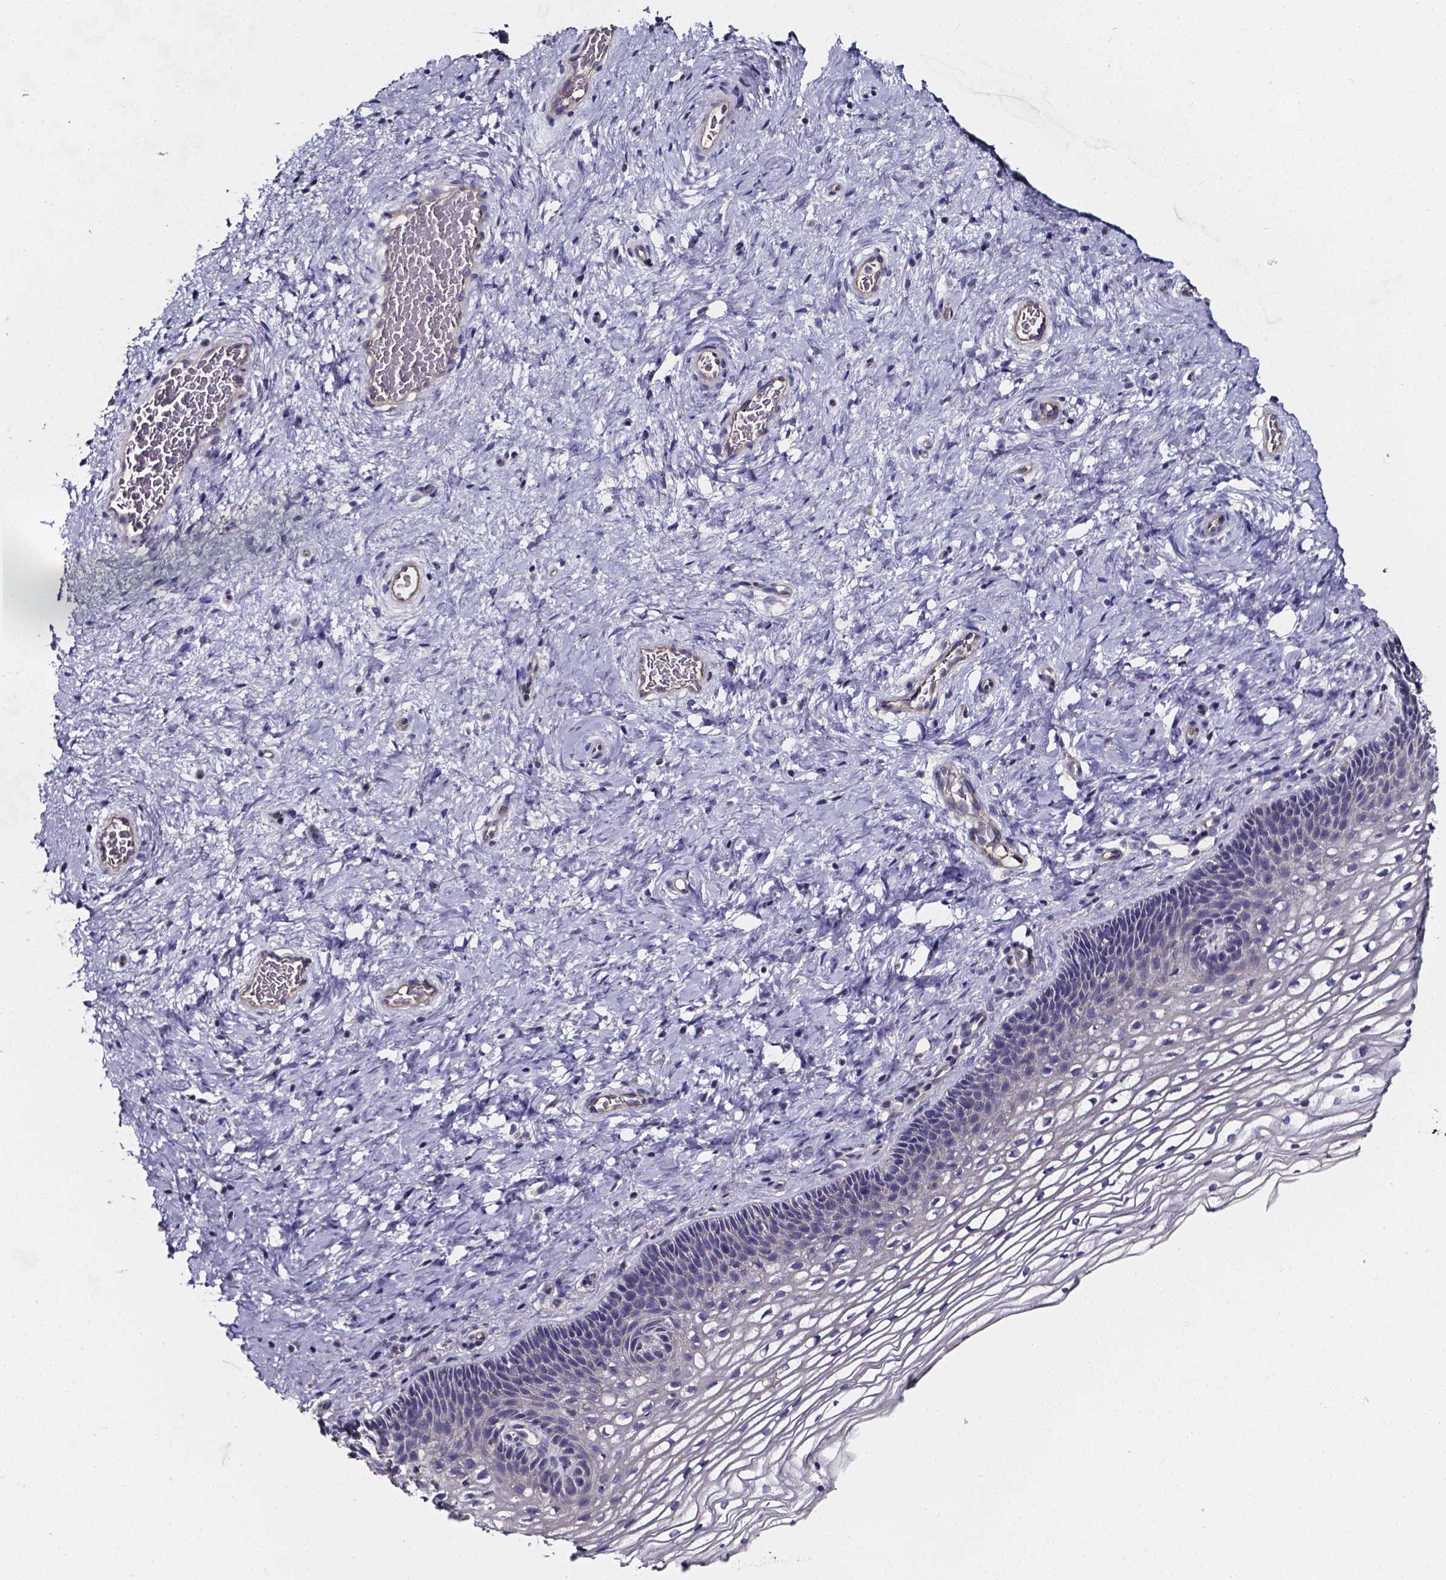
{"staining": {"intensity": "negative", "quantity": "none", "location": "none"}, "tissue": "cervix", "cell_type": "Glandular cells", "image_type": "normal", "snomed": [{"axis": "morphology", "description": "Normal tissue, NOS"}, {"axis": "topography", "description": "Cervix"}], "caption": "Histopathology image shows no significant protein staining in glandular cells of unremarkable cervix. Brightfield microscopy of immunohistochemistry (IHC) stained with DAB (3,3'-diaminobenzidine) (brown) and hematoxylin (blue), captured at high magnification.", "gene": "CACNG8", "patient": {"sex": "female", "age": 34}}